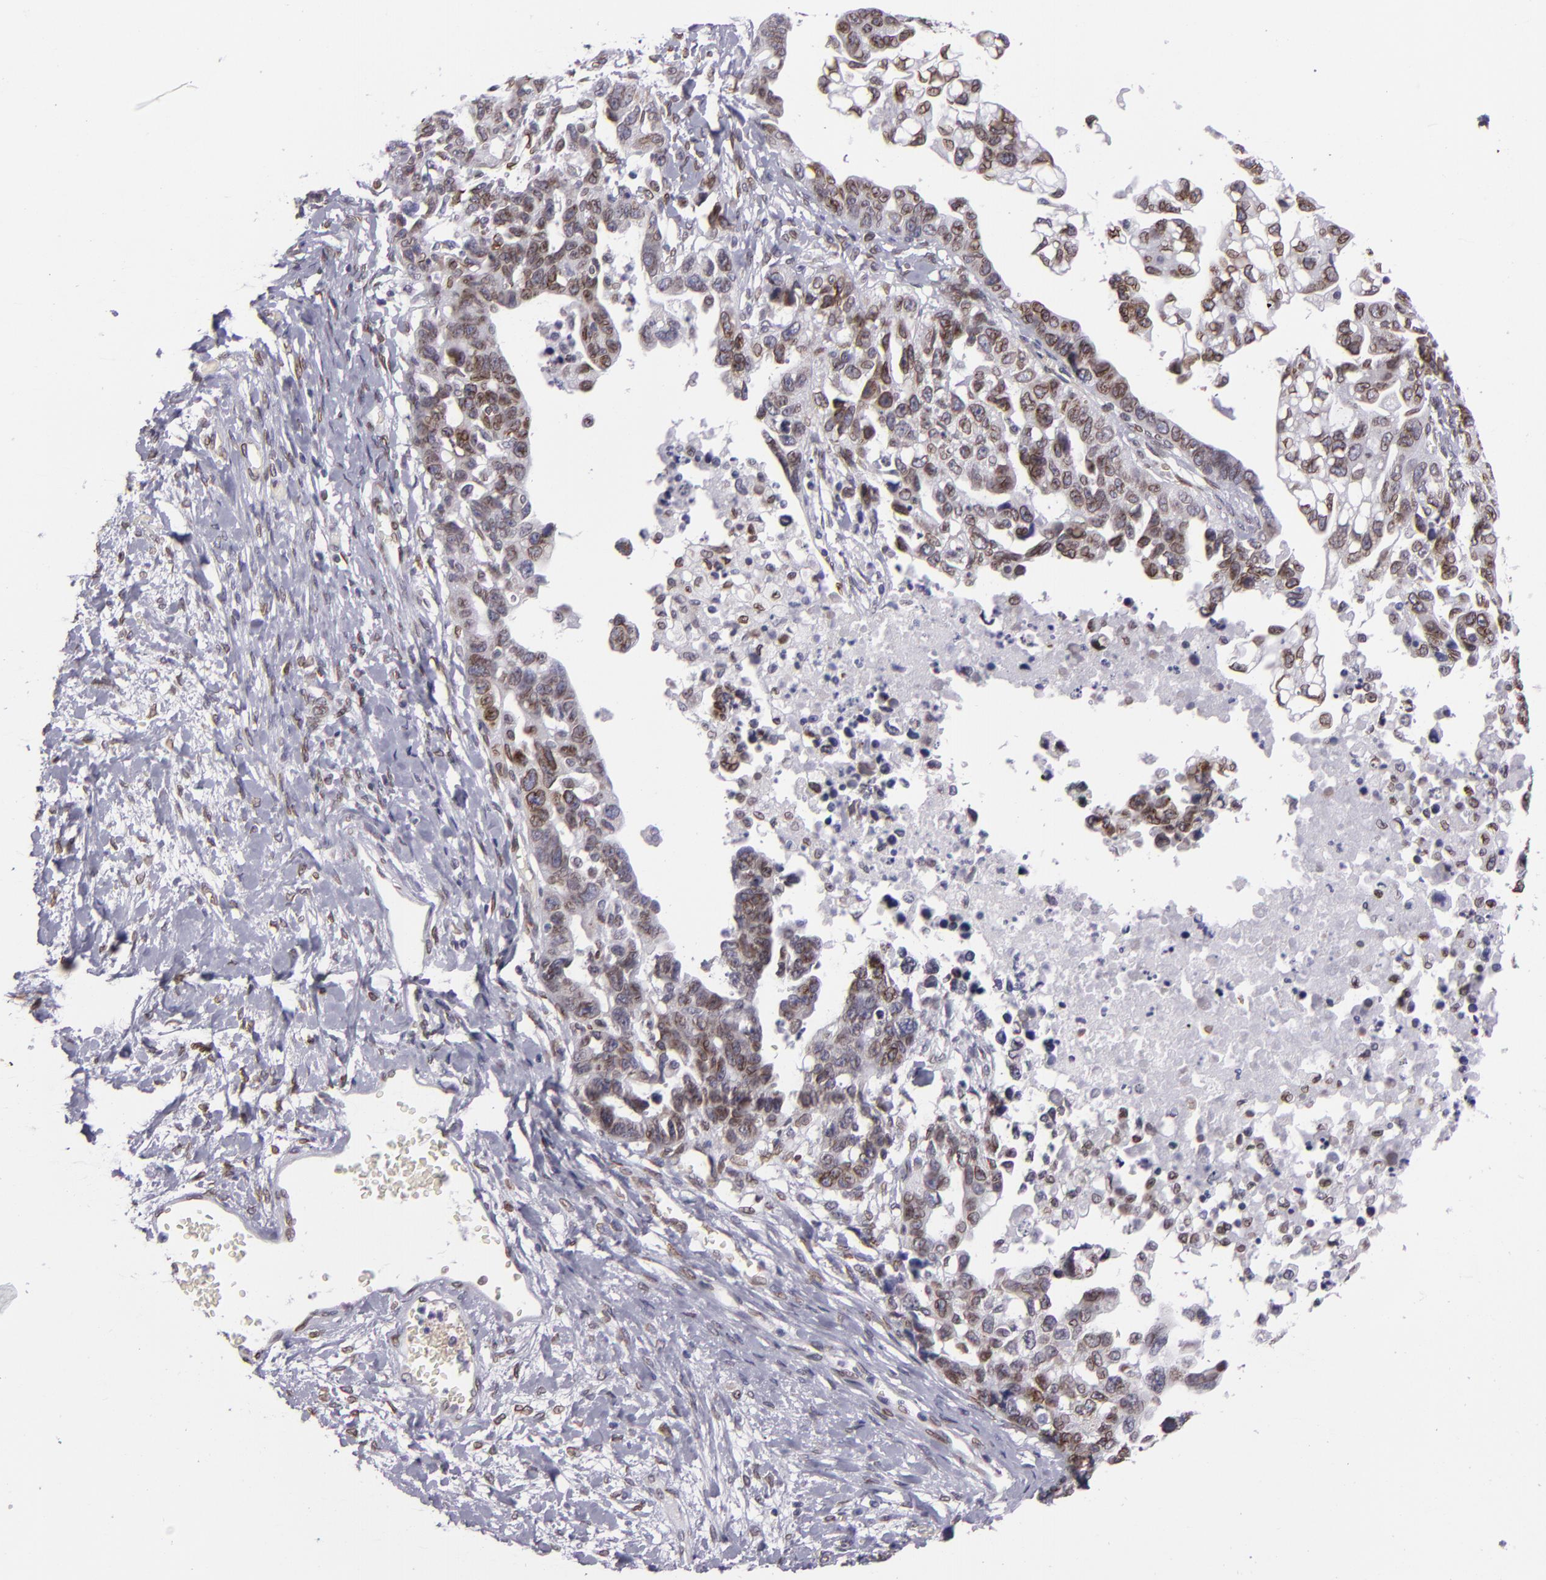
{"staining": {"intensity": "moderate", "quantity": ">75%", "location": "nuclear"}, "tissue": "ovarian cancer", "cell_type": "Tumor cells", "image_type": "cancer", "snomed": [{"axis": "morphology", "description": "Cystadenocarcinoma, serous, NOS"}, {"axis": "topography", "description": "Ovary"}], "caption": "The photomicrograph shows a brown stain indicating the presence of a protein in the nuclear of tumor cells in ovarian serous cystadenocarcinoma.", "gene": "EMD", "patient": {"sex": "female", "age": 69}}